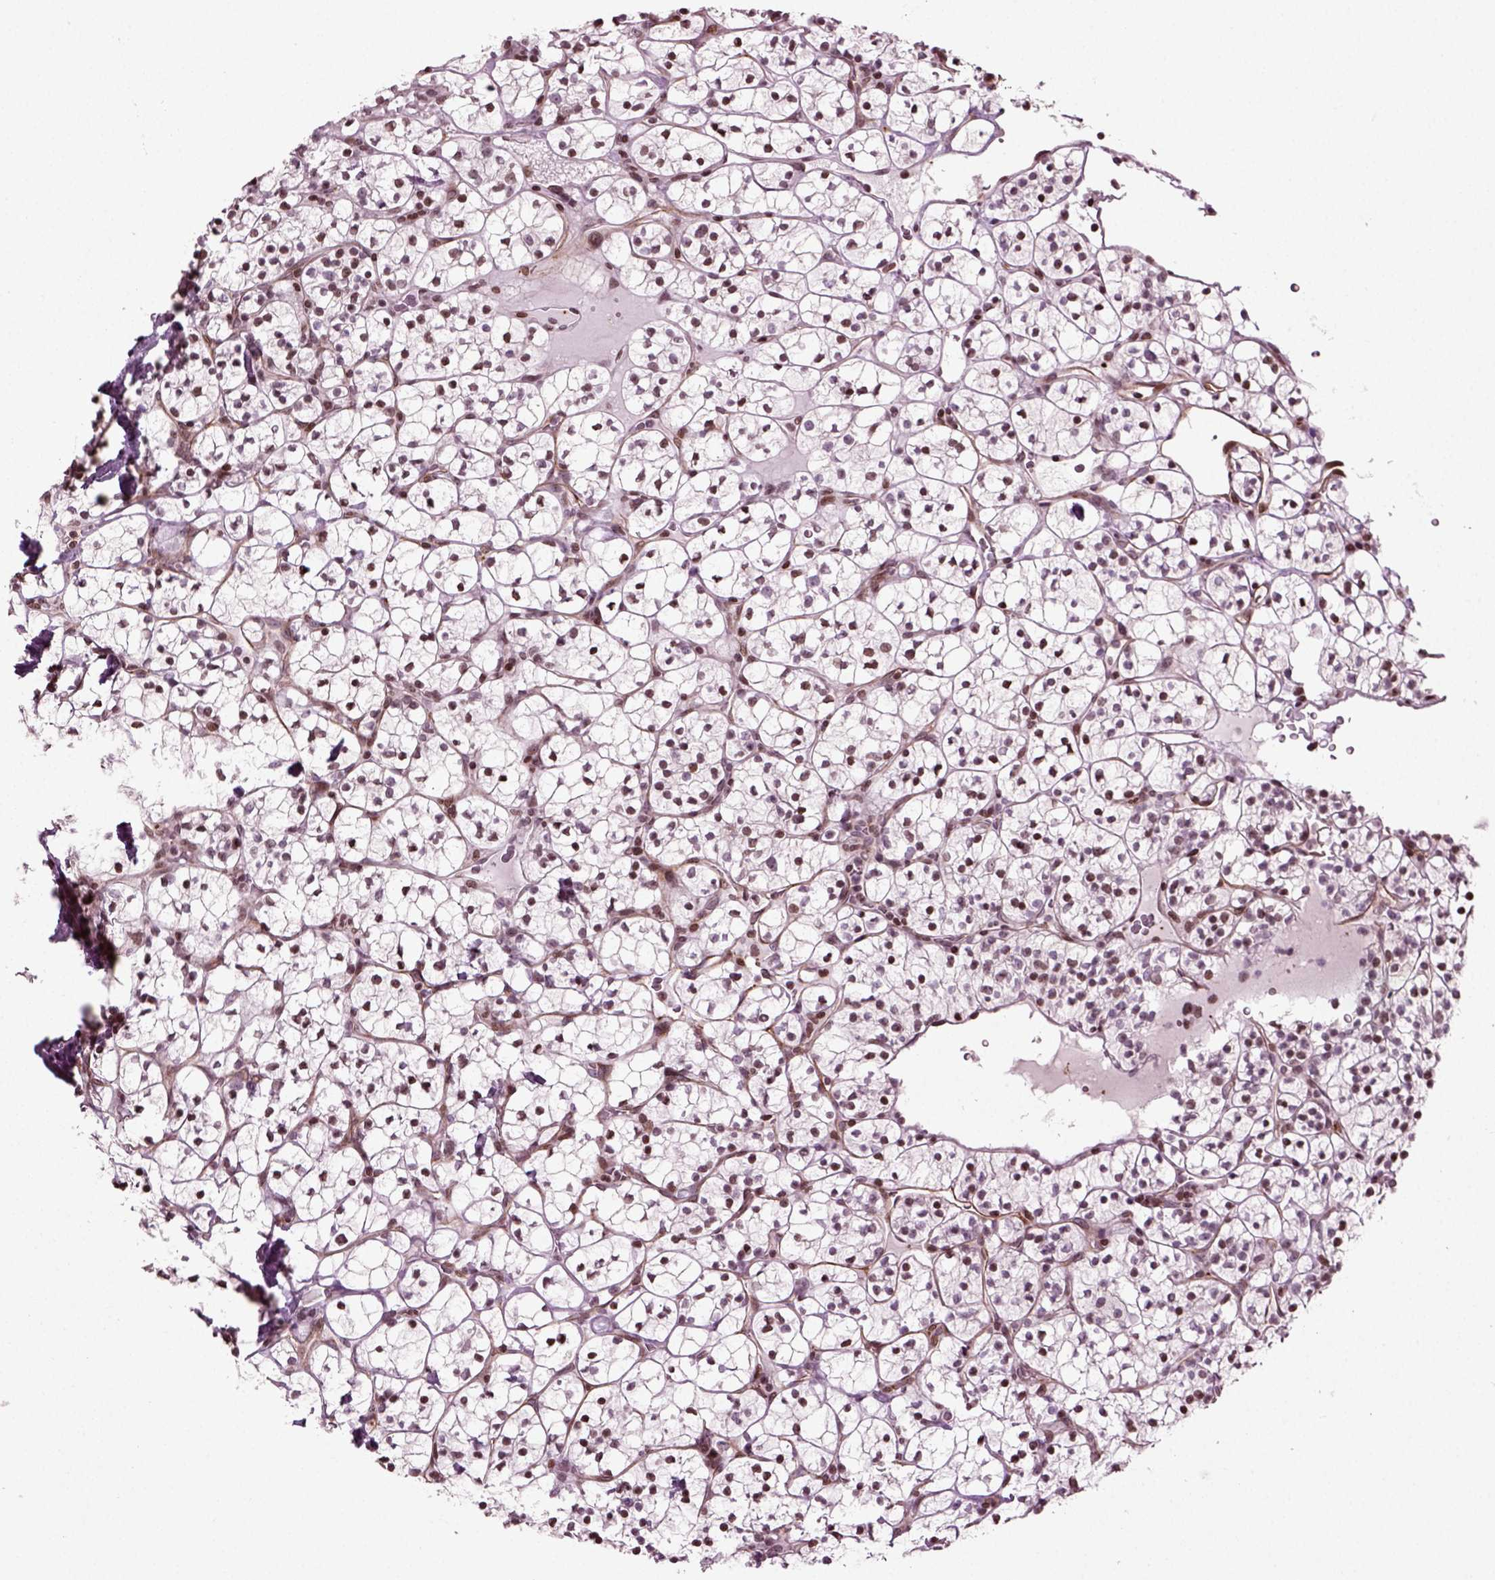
{"staining": {"intensity": "moderate", "quantity": "25%-75%", "location": "nuclear"}, "tissue": "renal cancer", "cell_type": "Tumor cells", "image_type": "cancer", "snomed": [{"axis": "morphology", "description": "Adenocarcinoma, NOS"}, {"axis": "topography", "description": "Kidney"}], "caption": "Human adenocarcinoma (renal) stained with a protein marker demonstrates moderate staining in tumor cells.", "gene": "HEYL", "patient": {"sex": "female", "age": 89}}